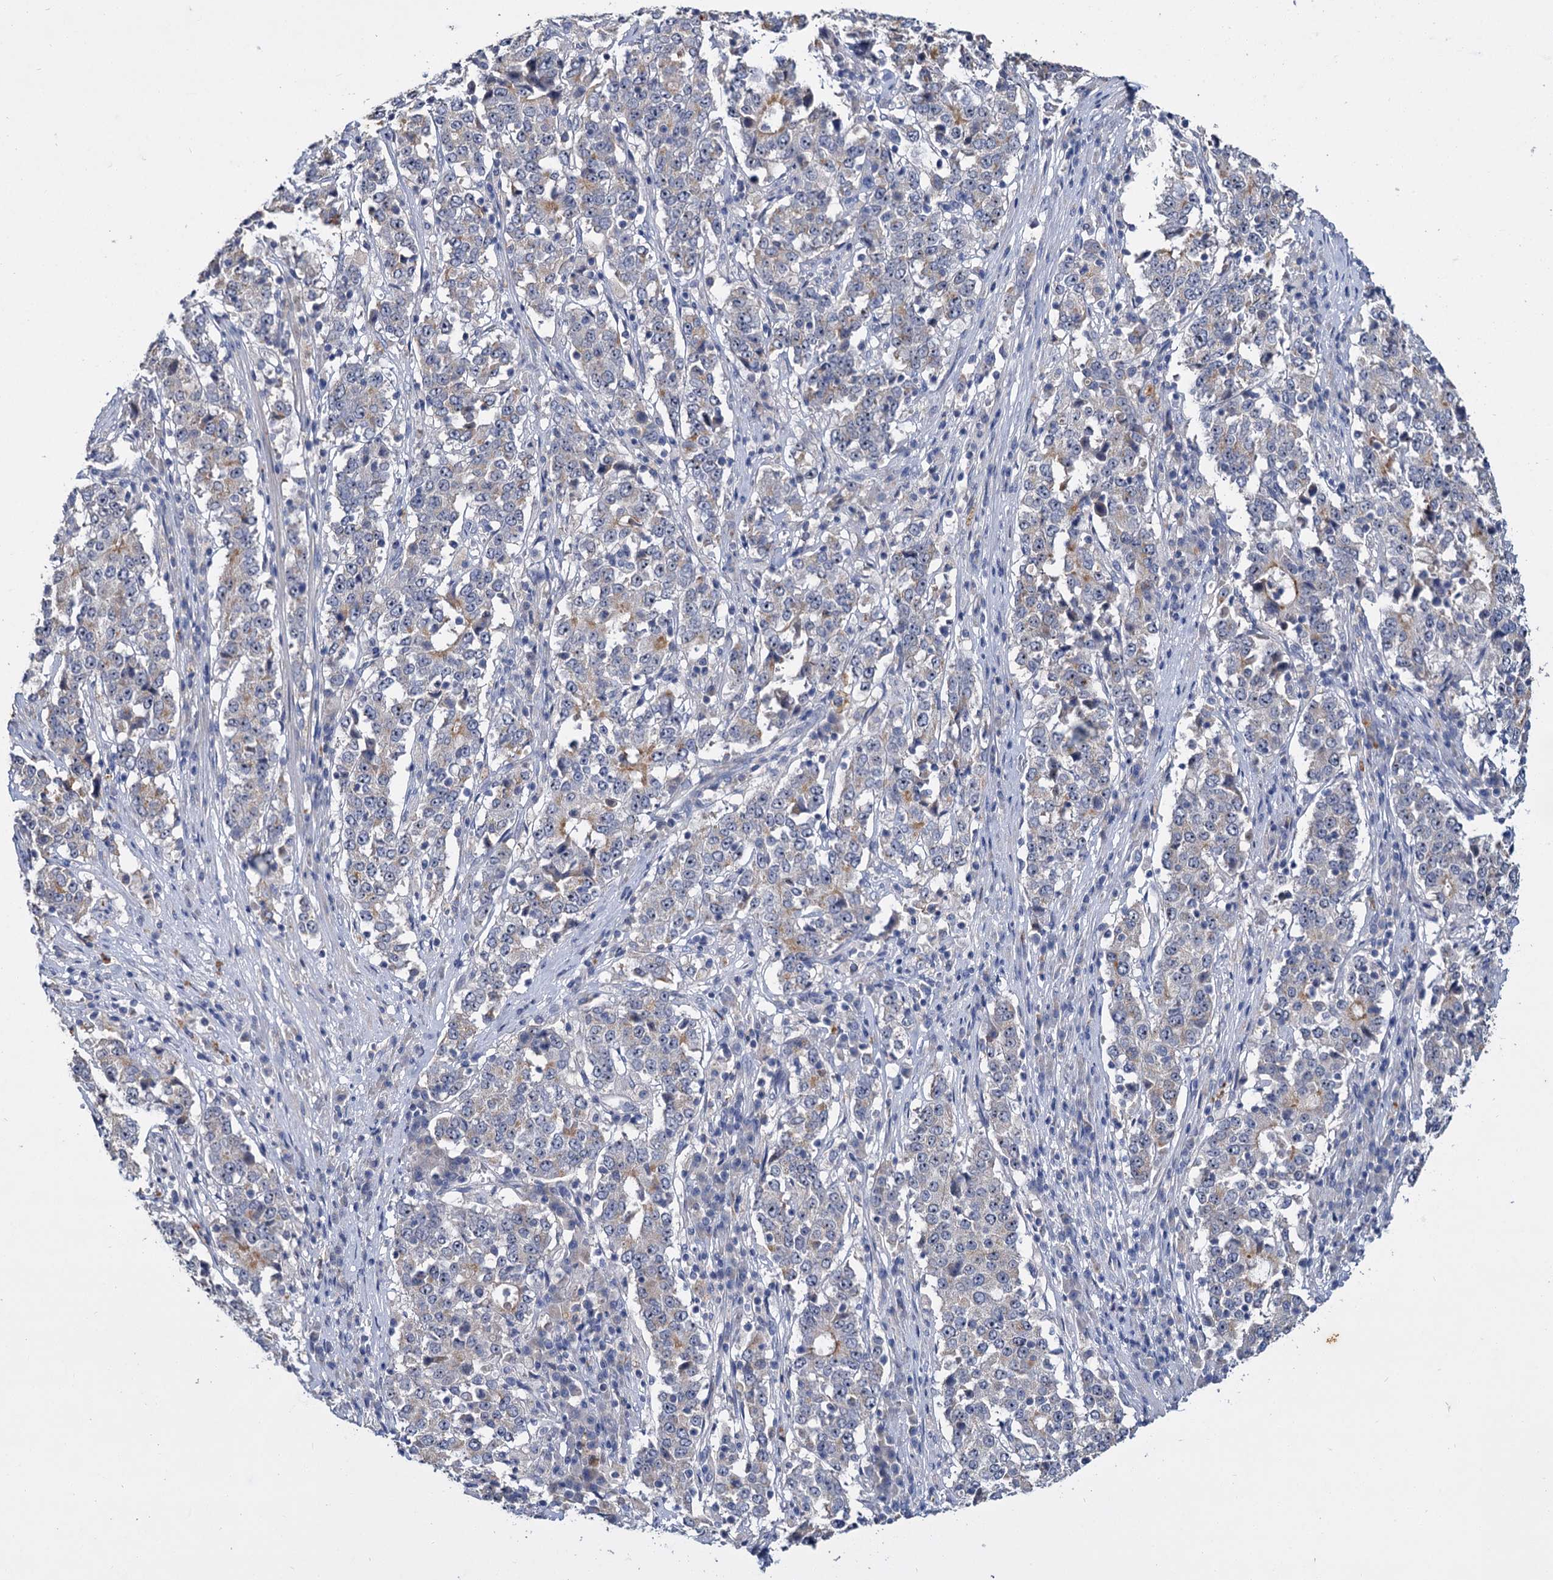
{"staining": {"intensity": "weak", "quantity": "<25%", "location": "cytoplasmic/membranous"}, "tissue": "stomach cancer", "cell_type": "Tumor cells", "image_type": "cancer", "snomed": [{"axis": "morphology", "description": "Adenocarcinoma, NOS"}, {"axis": "topography", "description": "Stomach"}], "caption": "An image of human stomach cancer is negative for staining in tumor cells.", "gene": "ATP9A", "patient": {"sex": "male", "age": 59}}